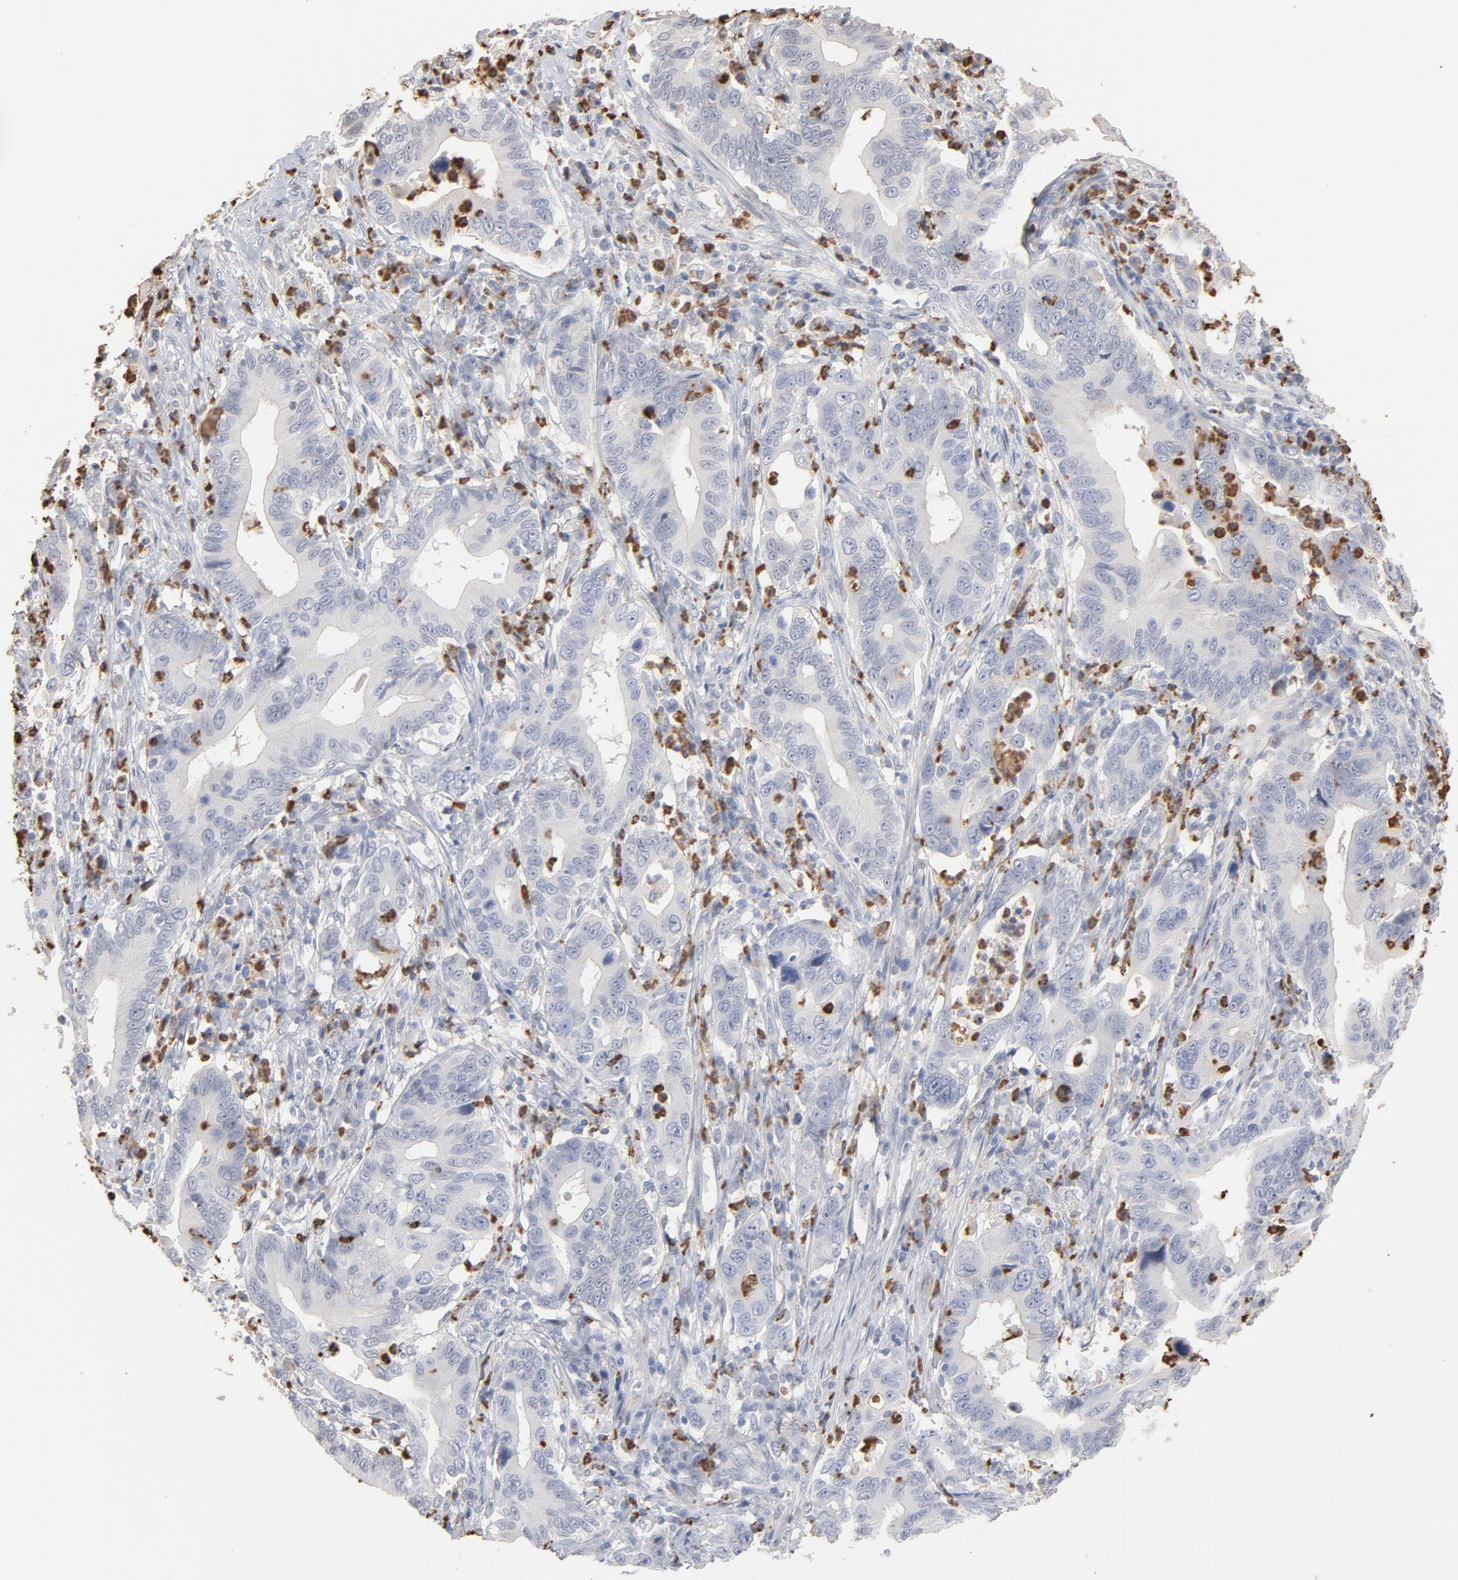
{"staining": {"intensity": "negative", "quantity": "none", "location": "none"}, "tissue": "stomach cancer", "cell_type": "Tumor cells", "image_type": "cancer", "snomed": [{"axis": "morphology", "description": "Adenocarcinoma, NOS"}, {"axis": "topography", "description": "Stomach, upper"}], "caption": "Immunohistochemistry (IHC) of stomach cancer (adenocarcinoma) shows no positivity in tumor cells.", "gene": "PNMA1", "patient": {"sex": "male", "age": 63}}